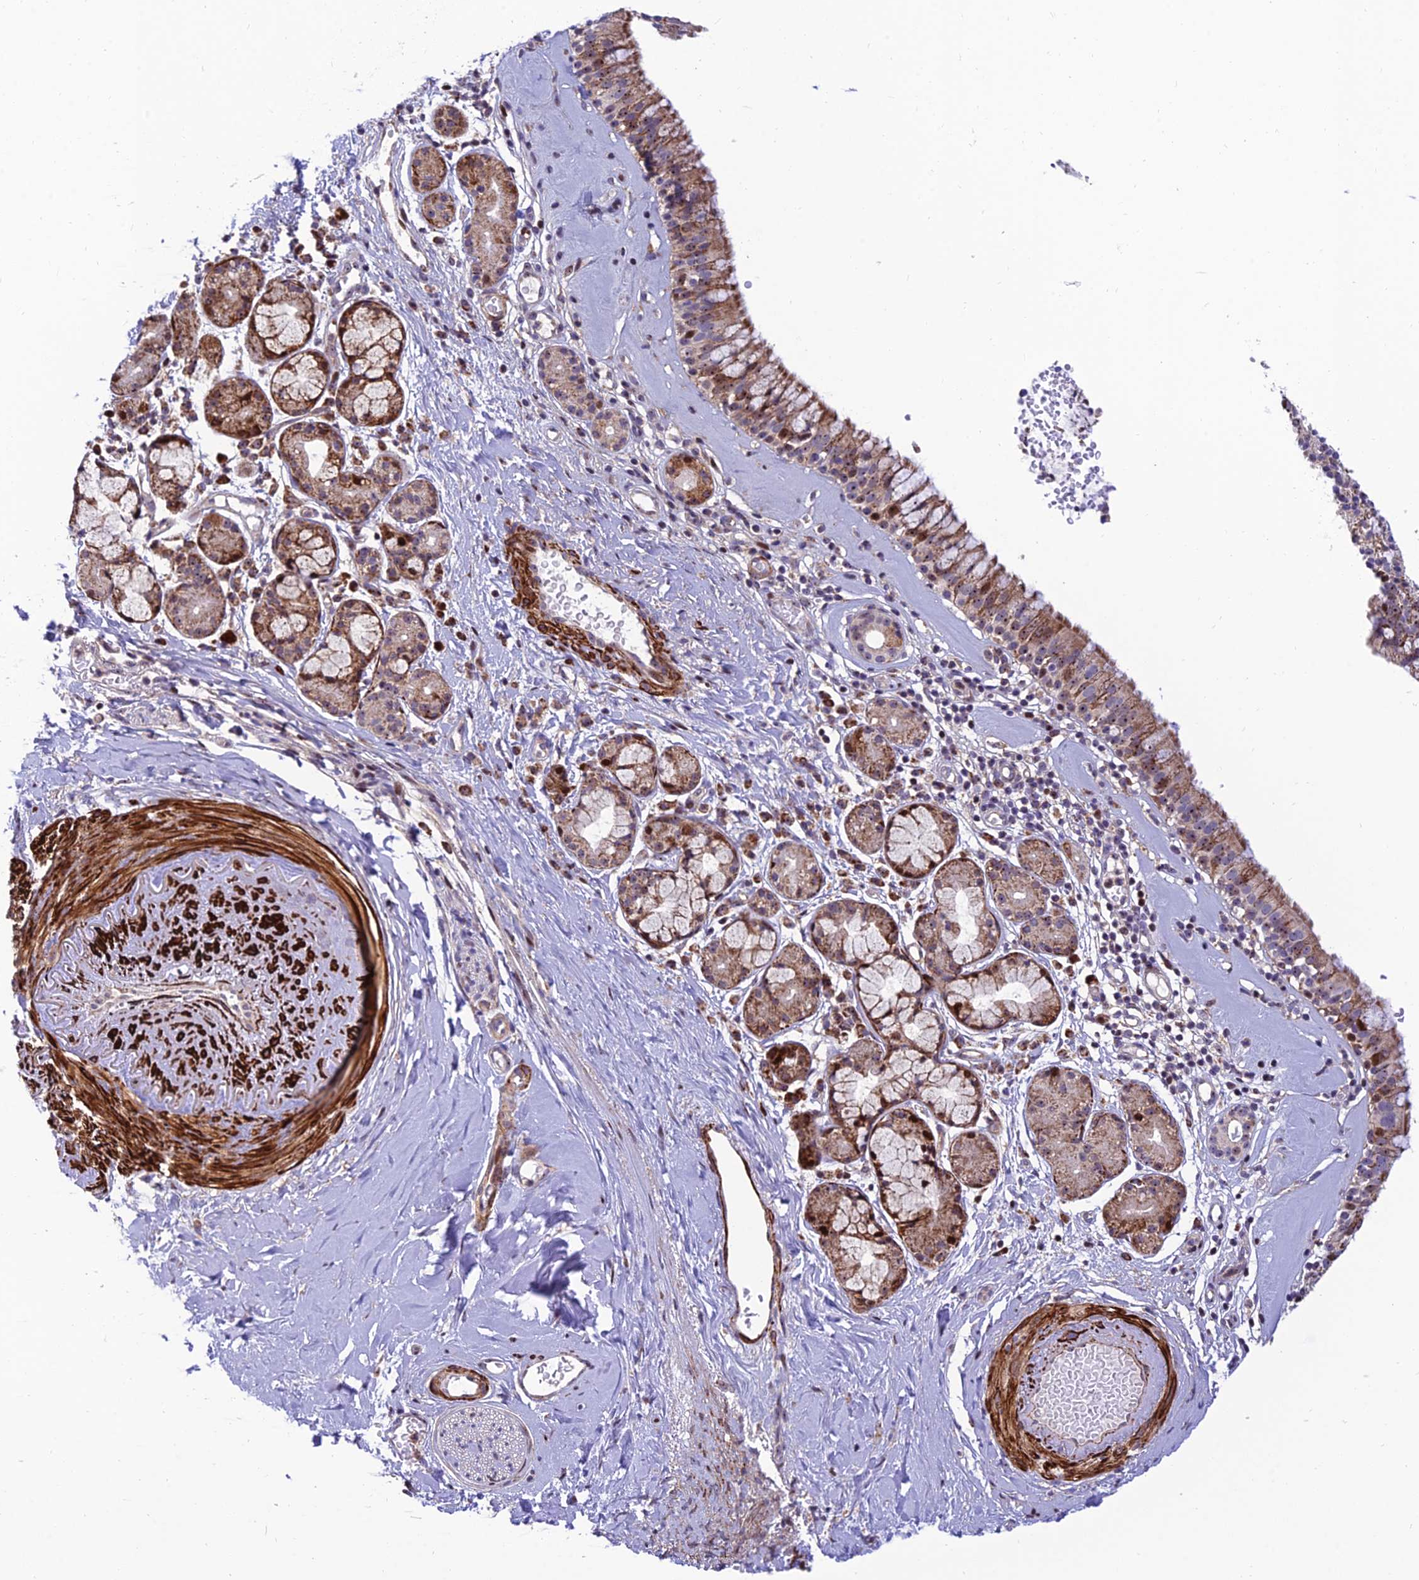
{"staining": {"intensity": "moderate", "quantity": ">75%", "location": "cytoplasmic/membranous"}, "tissue": "nasopharynx", "cell_type": "Respiratory epithelial cells", "image_type": "normal", "snomed": [{"axis": "morphology", "description": "Normal tissue, NOS"}, {"axis": "topography", "description": "Nasopharynx"}], "caption": "Moderate cytoplasmic/membranous protein positivity is appreciated in about >75% of respiratory epithelial cells in nasopharynx. Nuclei are stained in blue.", "gene": "KBTBD7", "patient": {"sex": "male", "age": 82}}